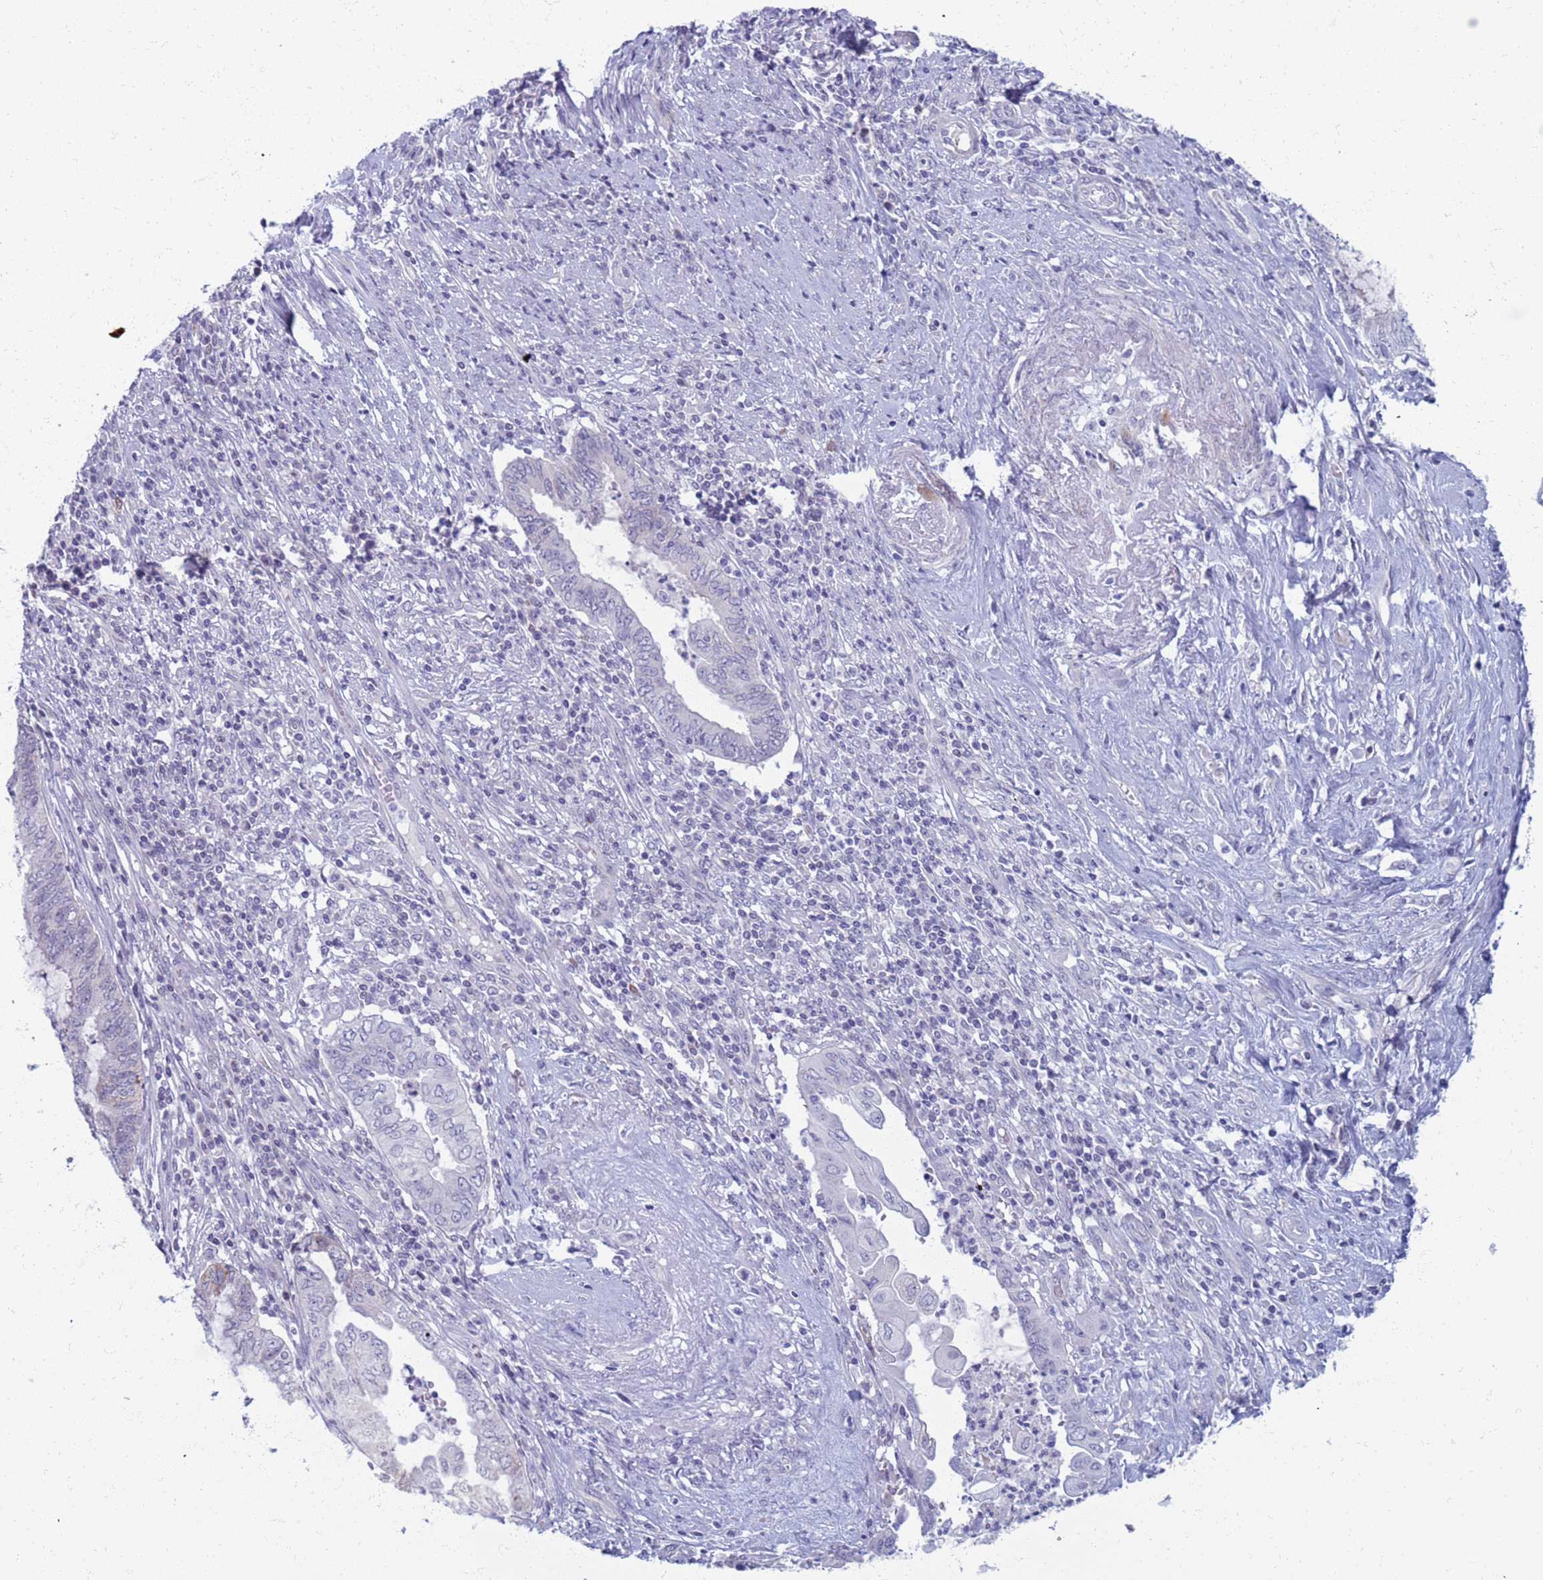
{"staining": {"intensity": "negative", "quantity": "none", "location": "none"}, "tissue": "endometrial cancer", "cell_type": "Tumor cells", "image_type": "cancer", "snomed": [{"axis": "morphology", "description": "Adenocarcinoma, NOS"}, {"axis": "topography", "description": "Uterus"}, {"axis": "topography", "description": "Endometrium"}], "caption": "Endometrial cancer was stained to show a protein in brown. There is no significant expression in tumor cells.", "gene": "CLCA2", "patient": {"sex": "female", "age": 70}}